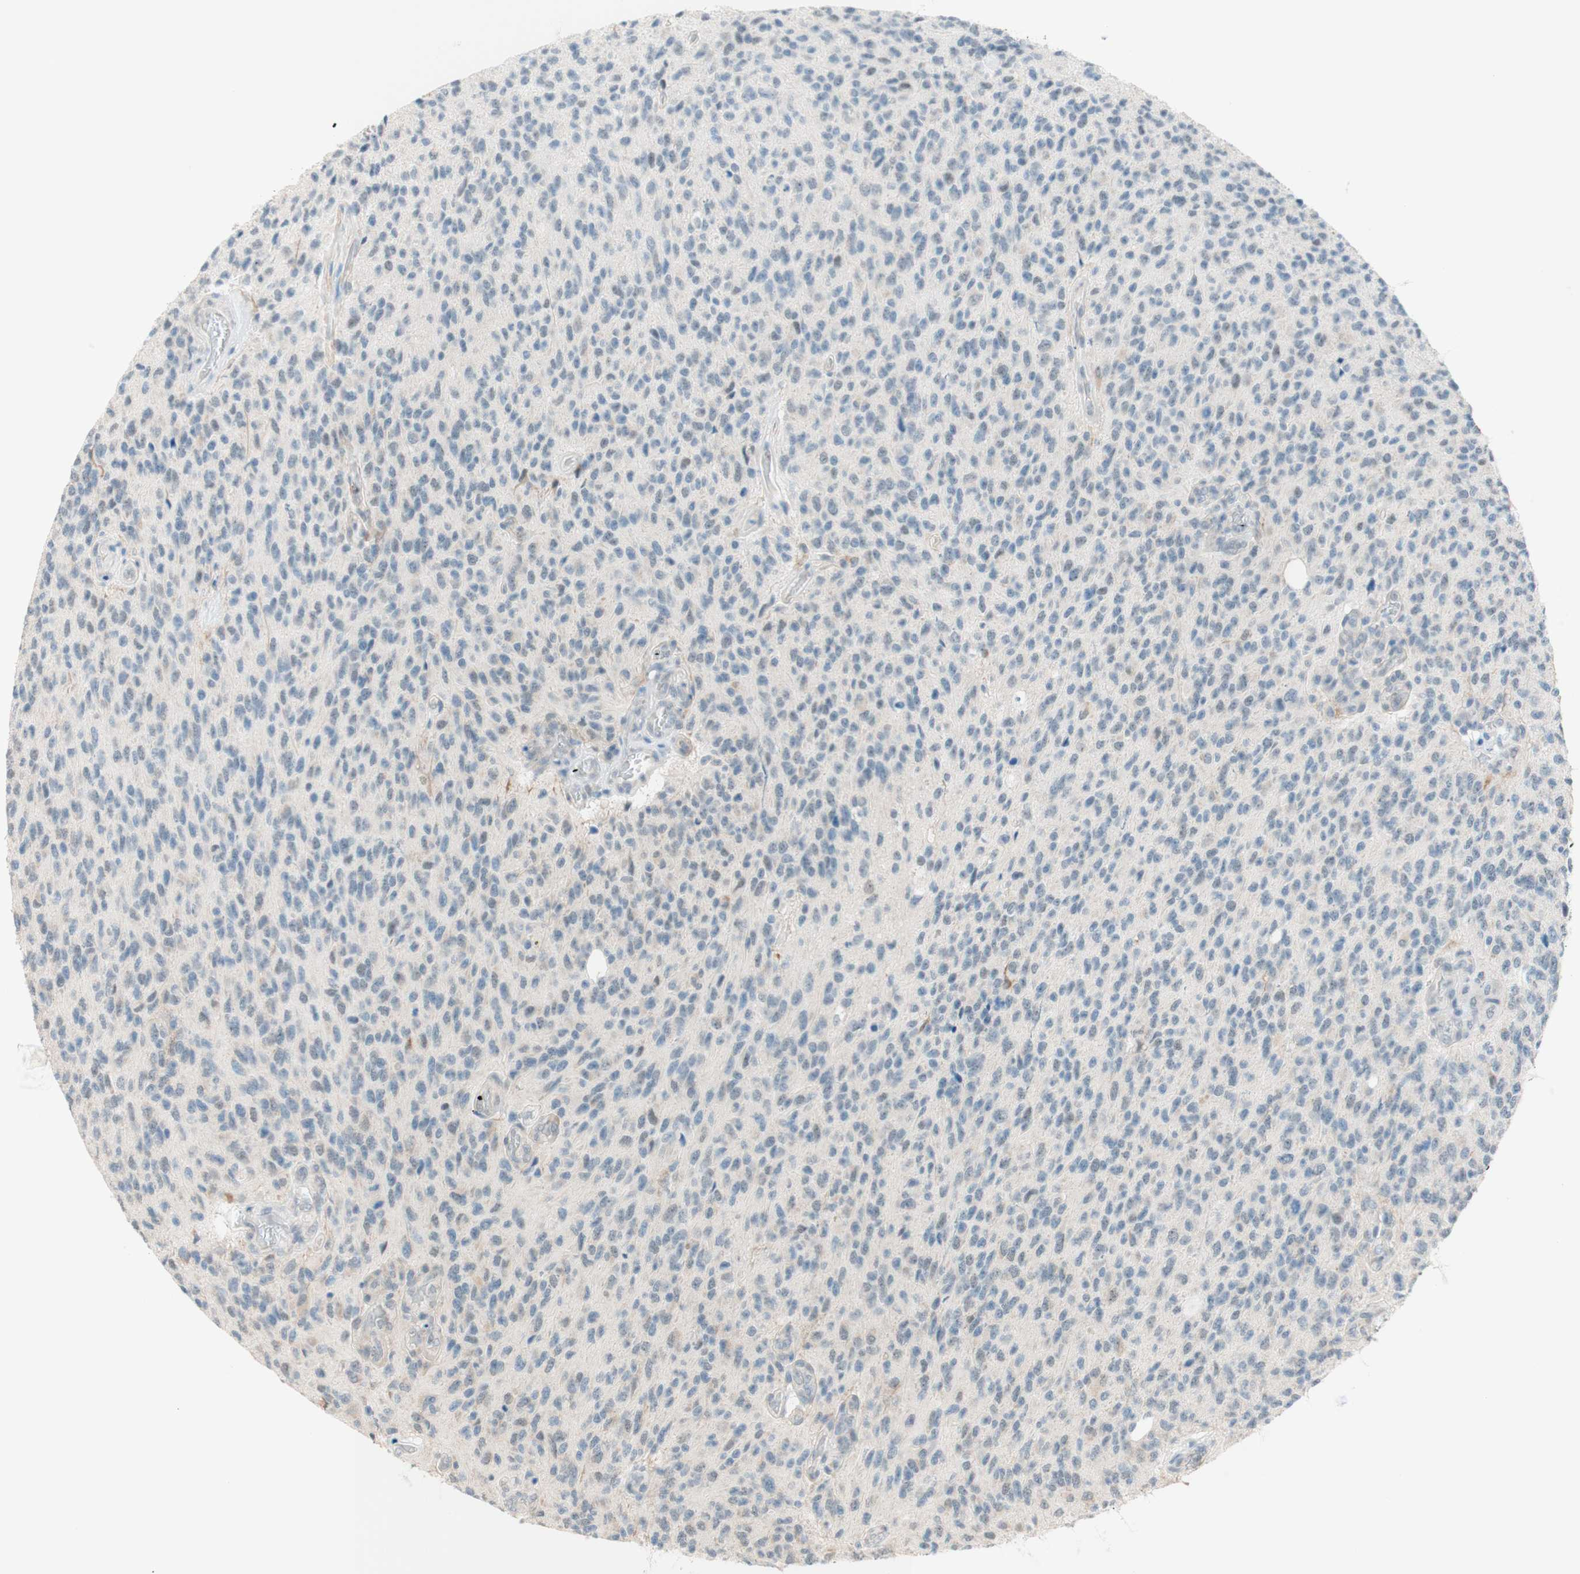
{"staining": {"intensity": "negative", "quantity": "none", "location": "none"}, "tissue": "glioma", "cell_type": "Tumor cells", "image_type": "cancer", "snomed": [{"axis": "morphology", "description": "Glioma, malignant, High grade"}, {"axis": "topography", "description": "pancreas cauda"}], "caption": "Protein analysis of malignant glioma (high-grade) reveals no significant staining in tumor cells.", "gene": "JPH1", "patient": {"sex": "male", "age": 60}}